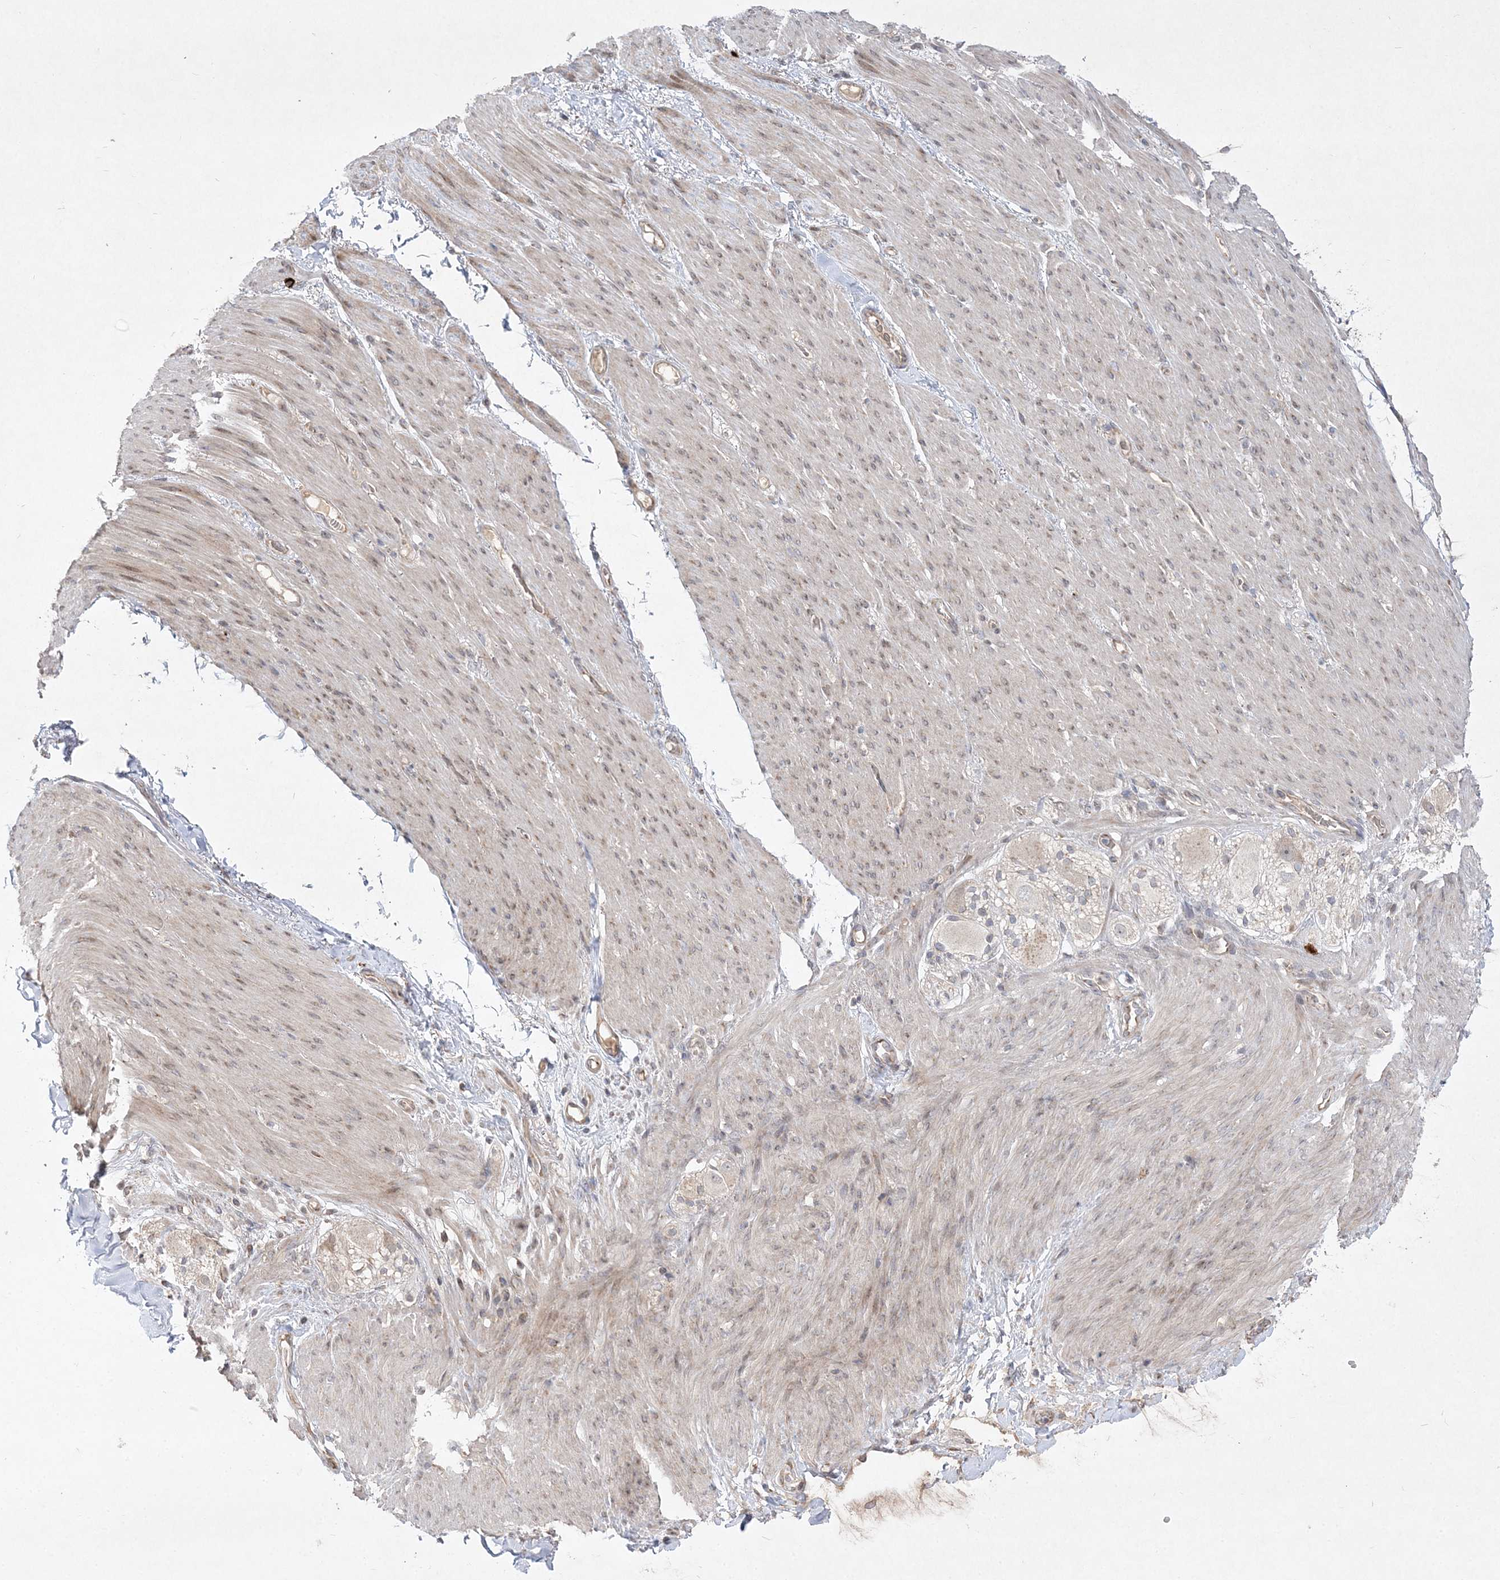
{"staining": {"intensity": "negative", "quantity": "none", "location": "none"}, "tissue": "adipose tissue", "cell_type": "Adipocytes", "image_type": "normal", "snomed": [{"axis": "morphology", "description": "Normal tissue, NOS"}, {"axis": "topography", "description": "Colon"}, {"axis": "topography", "description": "Peripheral nerve tissue"}], "caption": "Immunohistochemistry histopathology image of normal adipose tissue: human adipose tissue stained with DAB demonstrates no significant protein positivity in adipocytes.", "gene": "CLNK", "patient": {"sex": "female", "age": 61}}